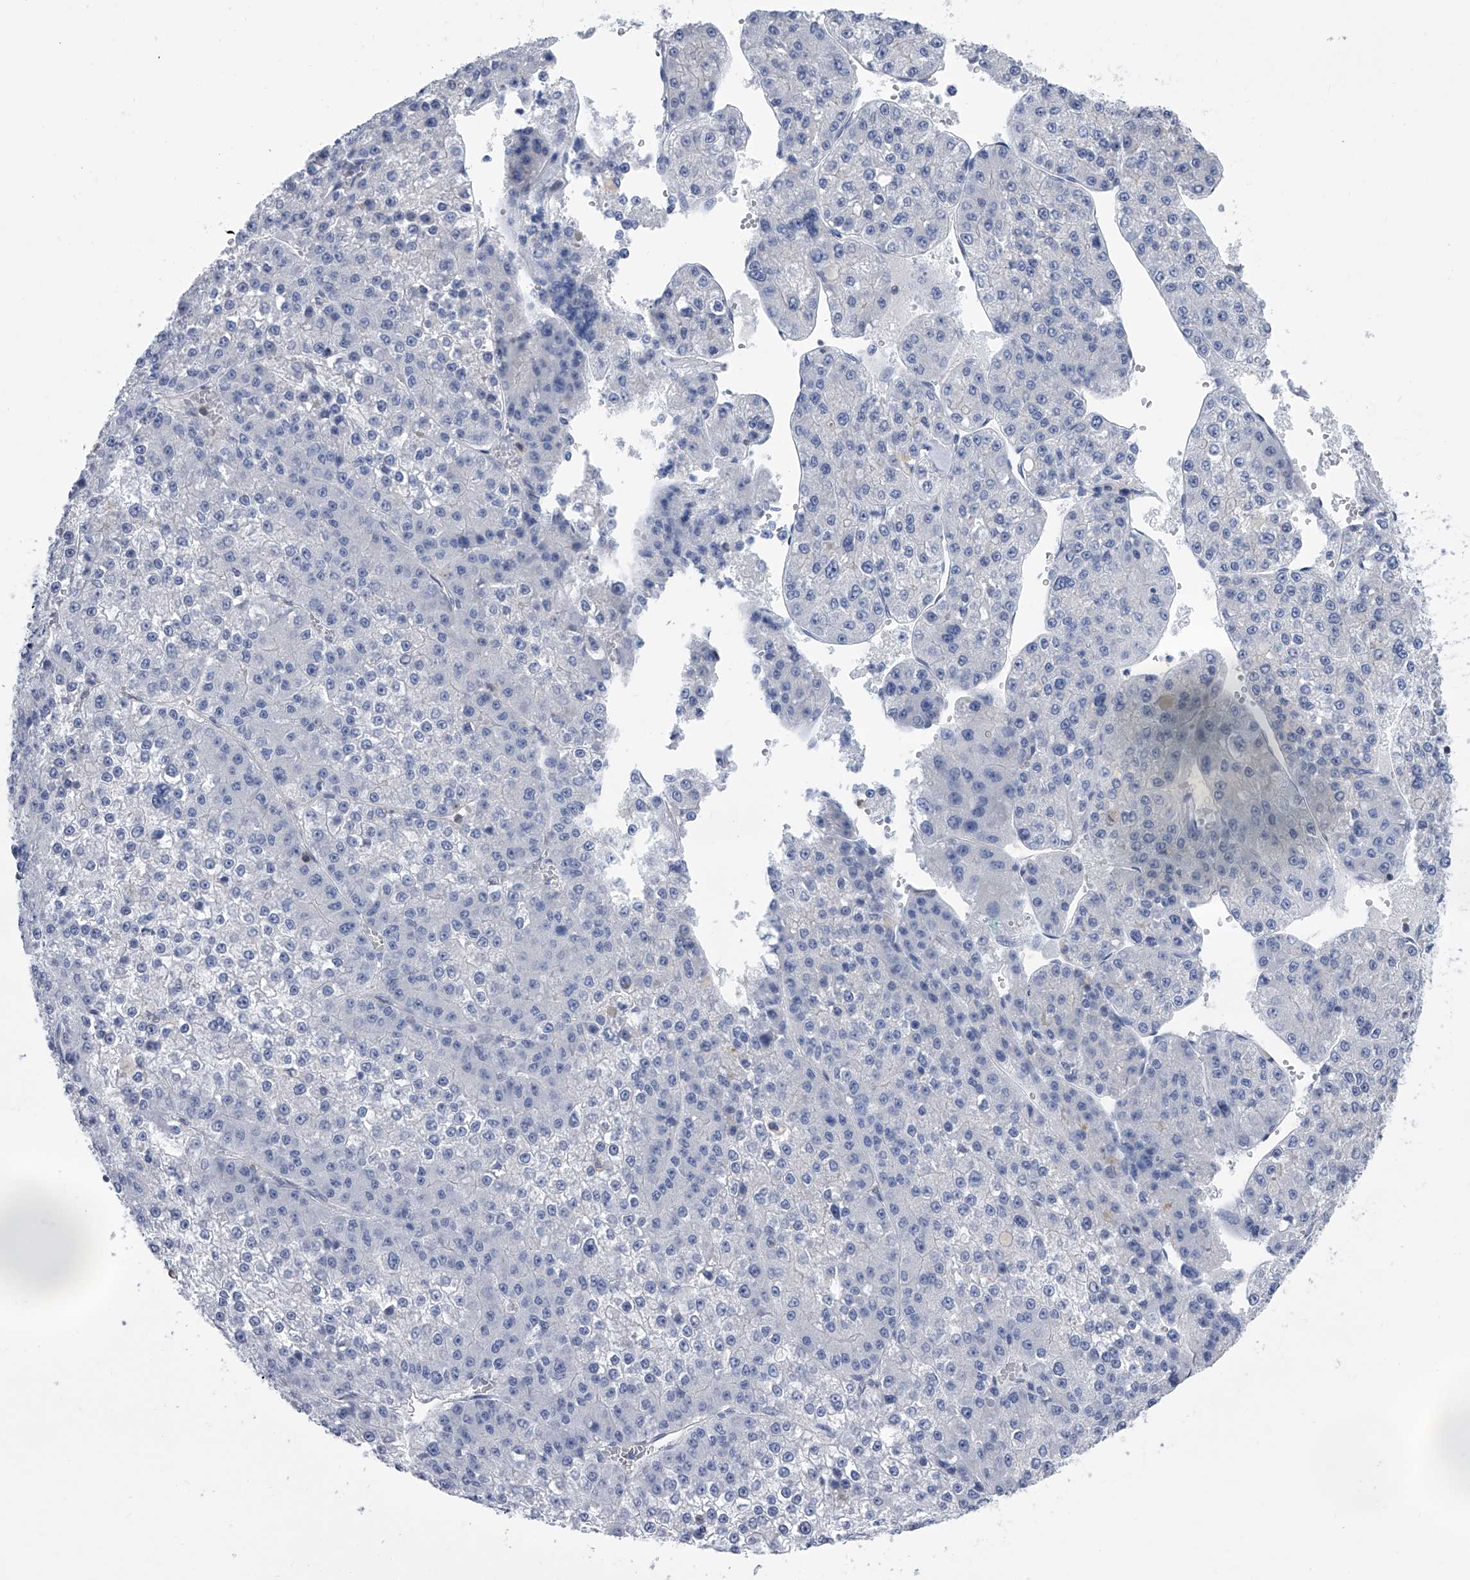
{"staining": {"intensity": "negative", "quantity": "none", "location": "none"}, "tissue": "liver cancer", "cell_type": "Tumor cells", "image_type": "cancer", "snomed": [{"axis": "morphology", "description": "Carcinoma, Hepatocellular, NOS"}, {"axis": "topography", "description": "Liver"}], "caption": "Tumor cells are negative for protein expression in human liver hepatocellular carcinoma.", "gene": "SERPINB9", "patient": {"sex": "female", "age": 73}}